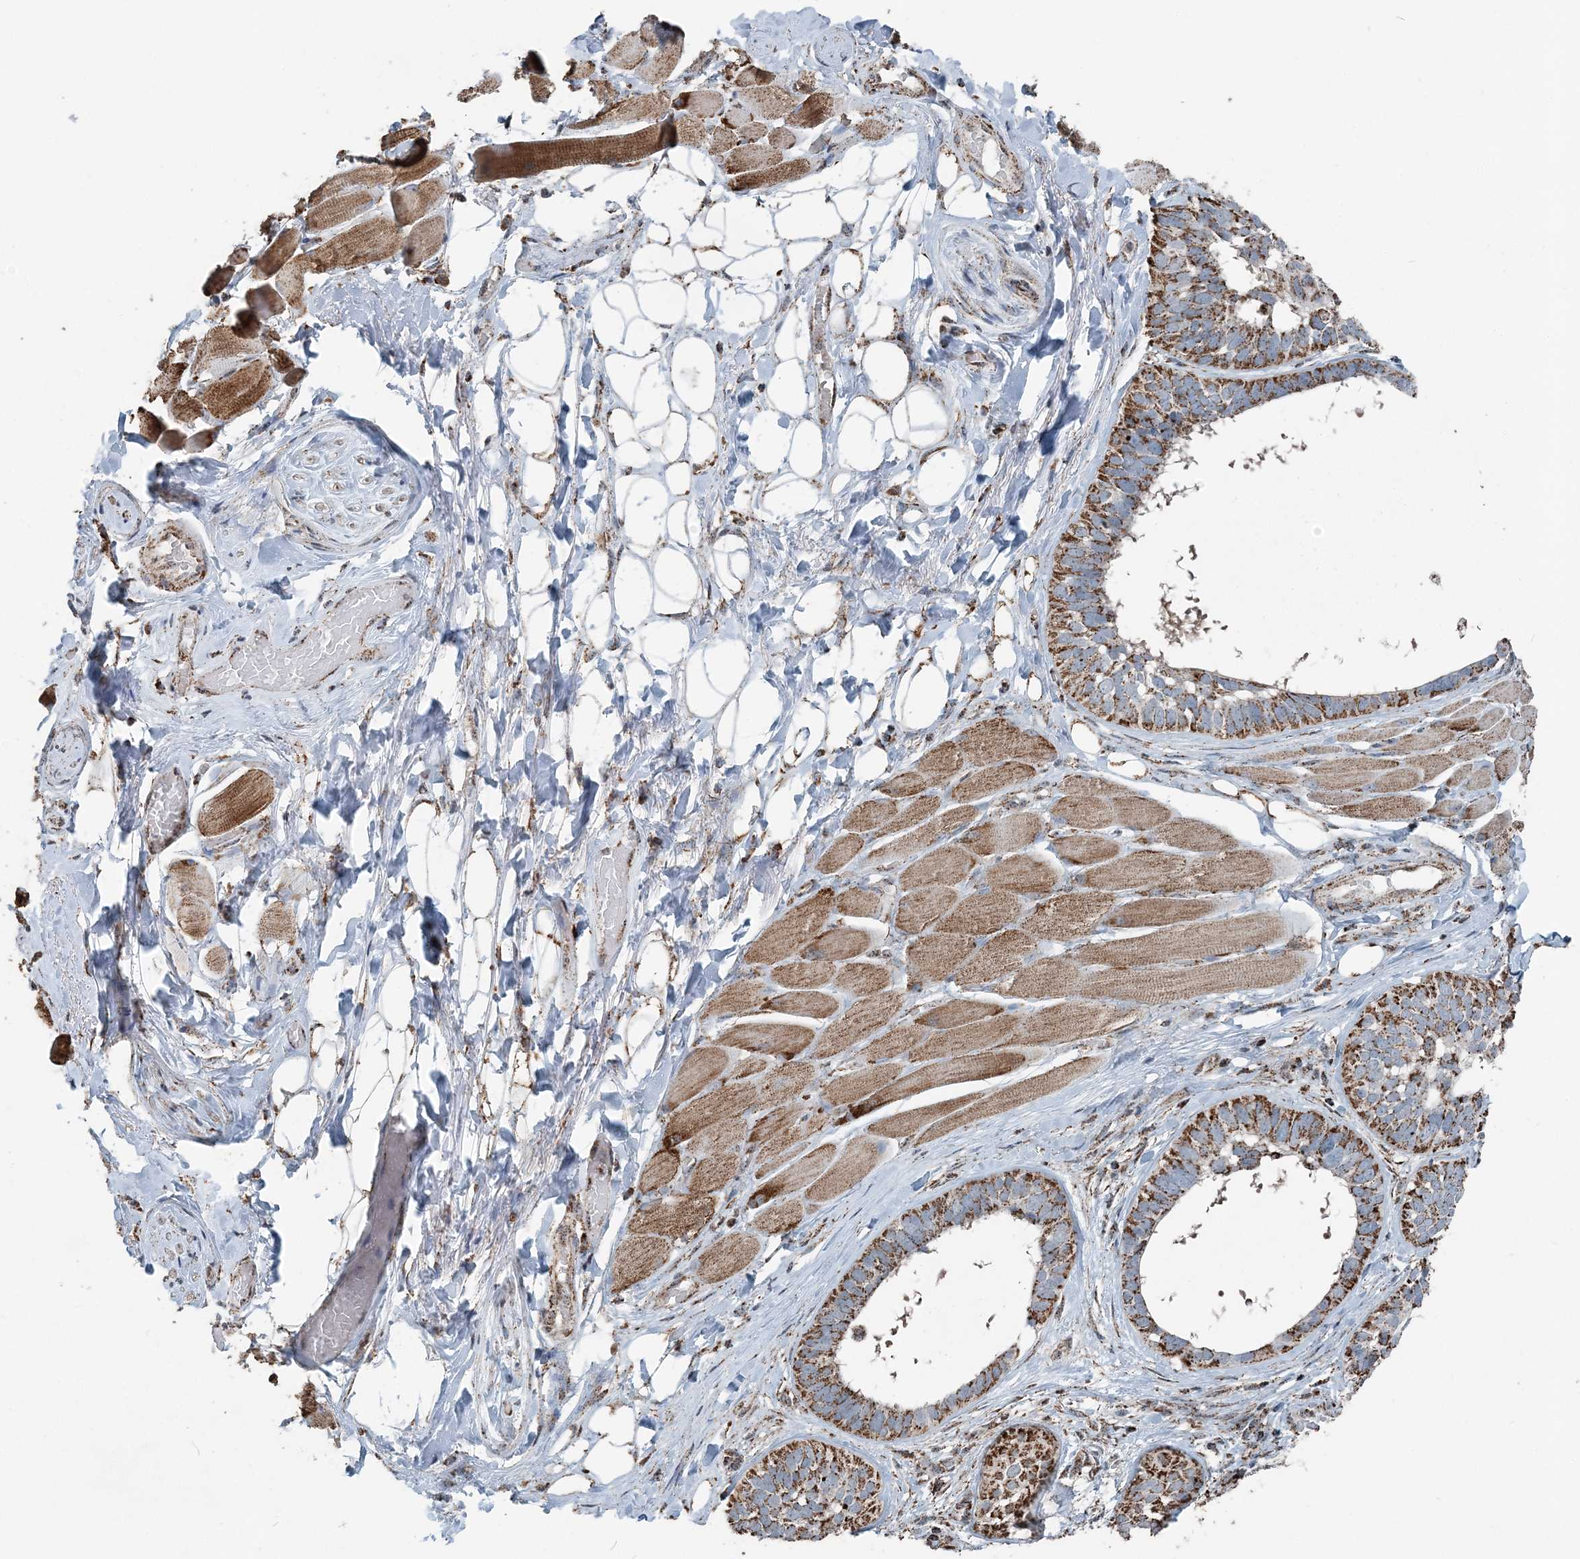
{"staining": {"intensity": "strong", "quantity": ">75%", "location": "cytoplasmic/membranous"}, "tissue": "skin cancer", "cell_type": "Tumor cells", "image_type": "cancer", "snomed": [{"axis": "morphology", "description": "Basal cell carcinoma"}, {"axis": "topography", "description": "Skin"}], "caption": "DAB immunohistochemical staining of skin cancer (basal cell carcinoma) demonstrates strong cytoplasmic/membranous protein expression in approximately >75% of tumor cells.", "gene": "SUCLG1", "patient": {"sex": "male", "age": 62}}